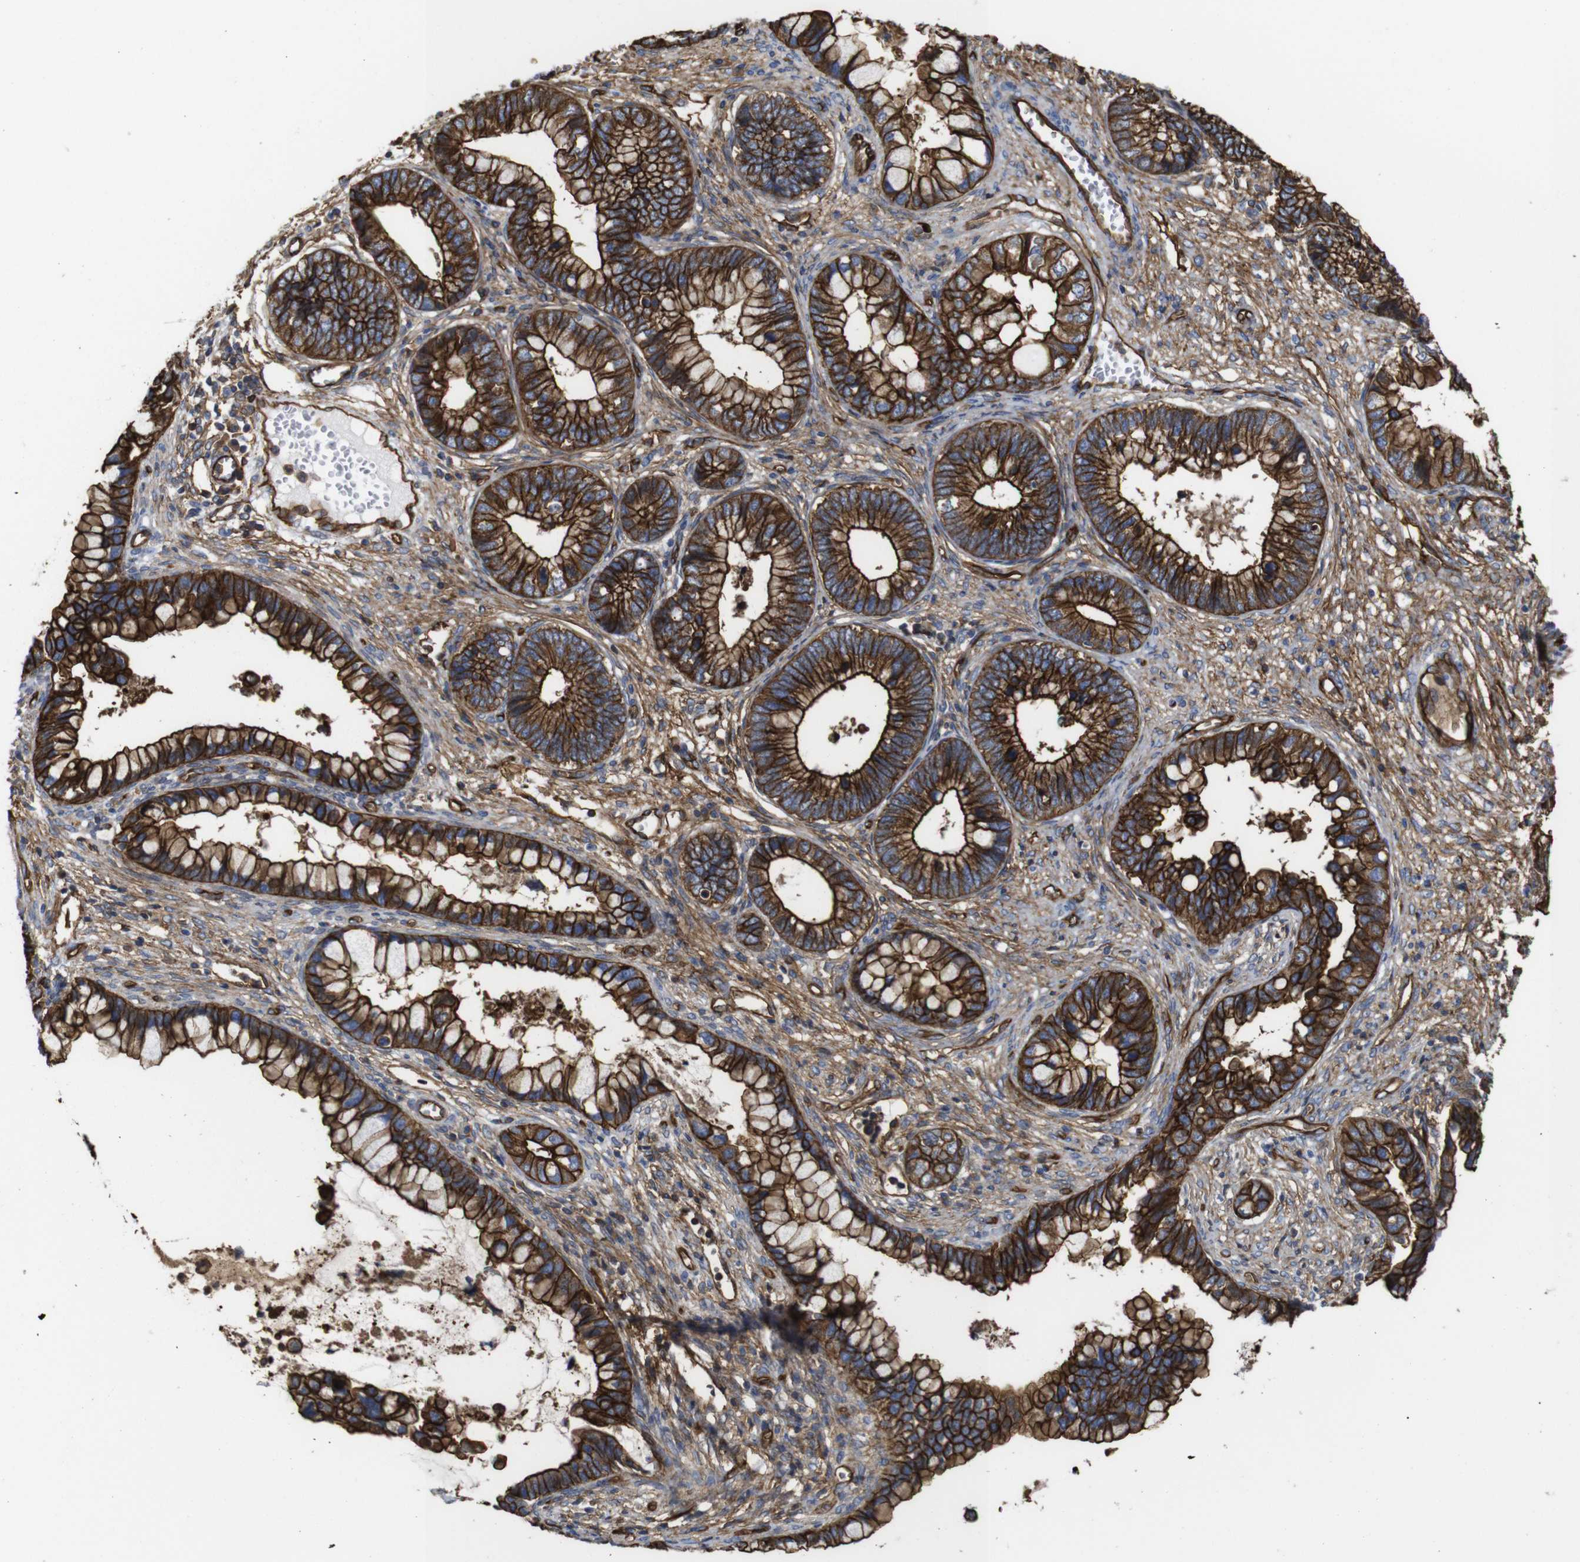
{"staining": {"intensity": "strong", "quantity": ">75%", "location": "cytoplasmic/membranous"}, "tissue": "cervical cancer", "cell_type": "Tumor cells", "image_type": "cancer", "snomed": [{"axis": "morphology", "description": "Adenocarcinoma, NOS"}, {"axis": "topography", "description": "Cervix"}], "caption": "Cervical cancer (adenocarcinoma) stained with a brown dye exhibits strong cytoplasmic/membranous positive expression in approximately >75% of tumor cells.", "gene": "SPTBN1", "patient": {"sex": "female", "age": 44}}